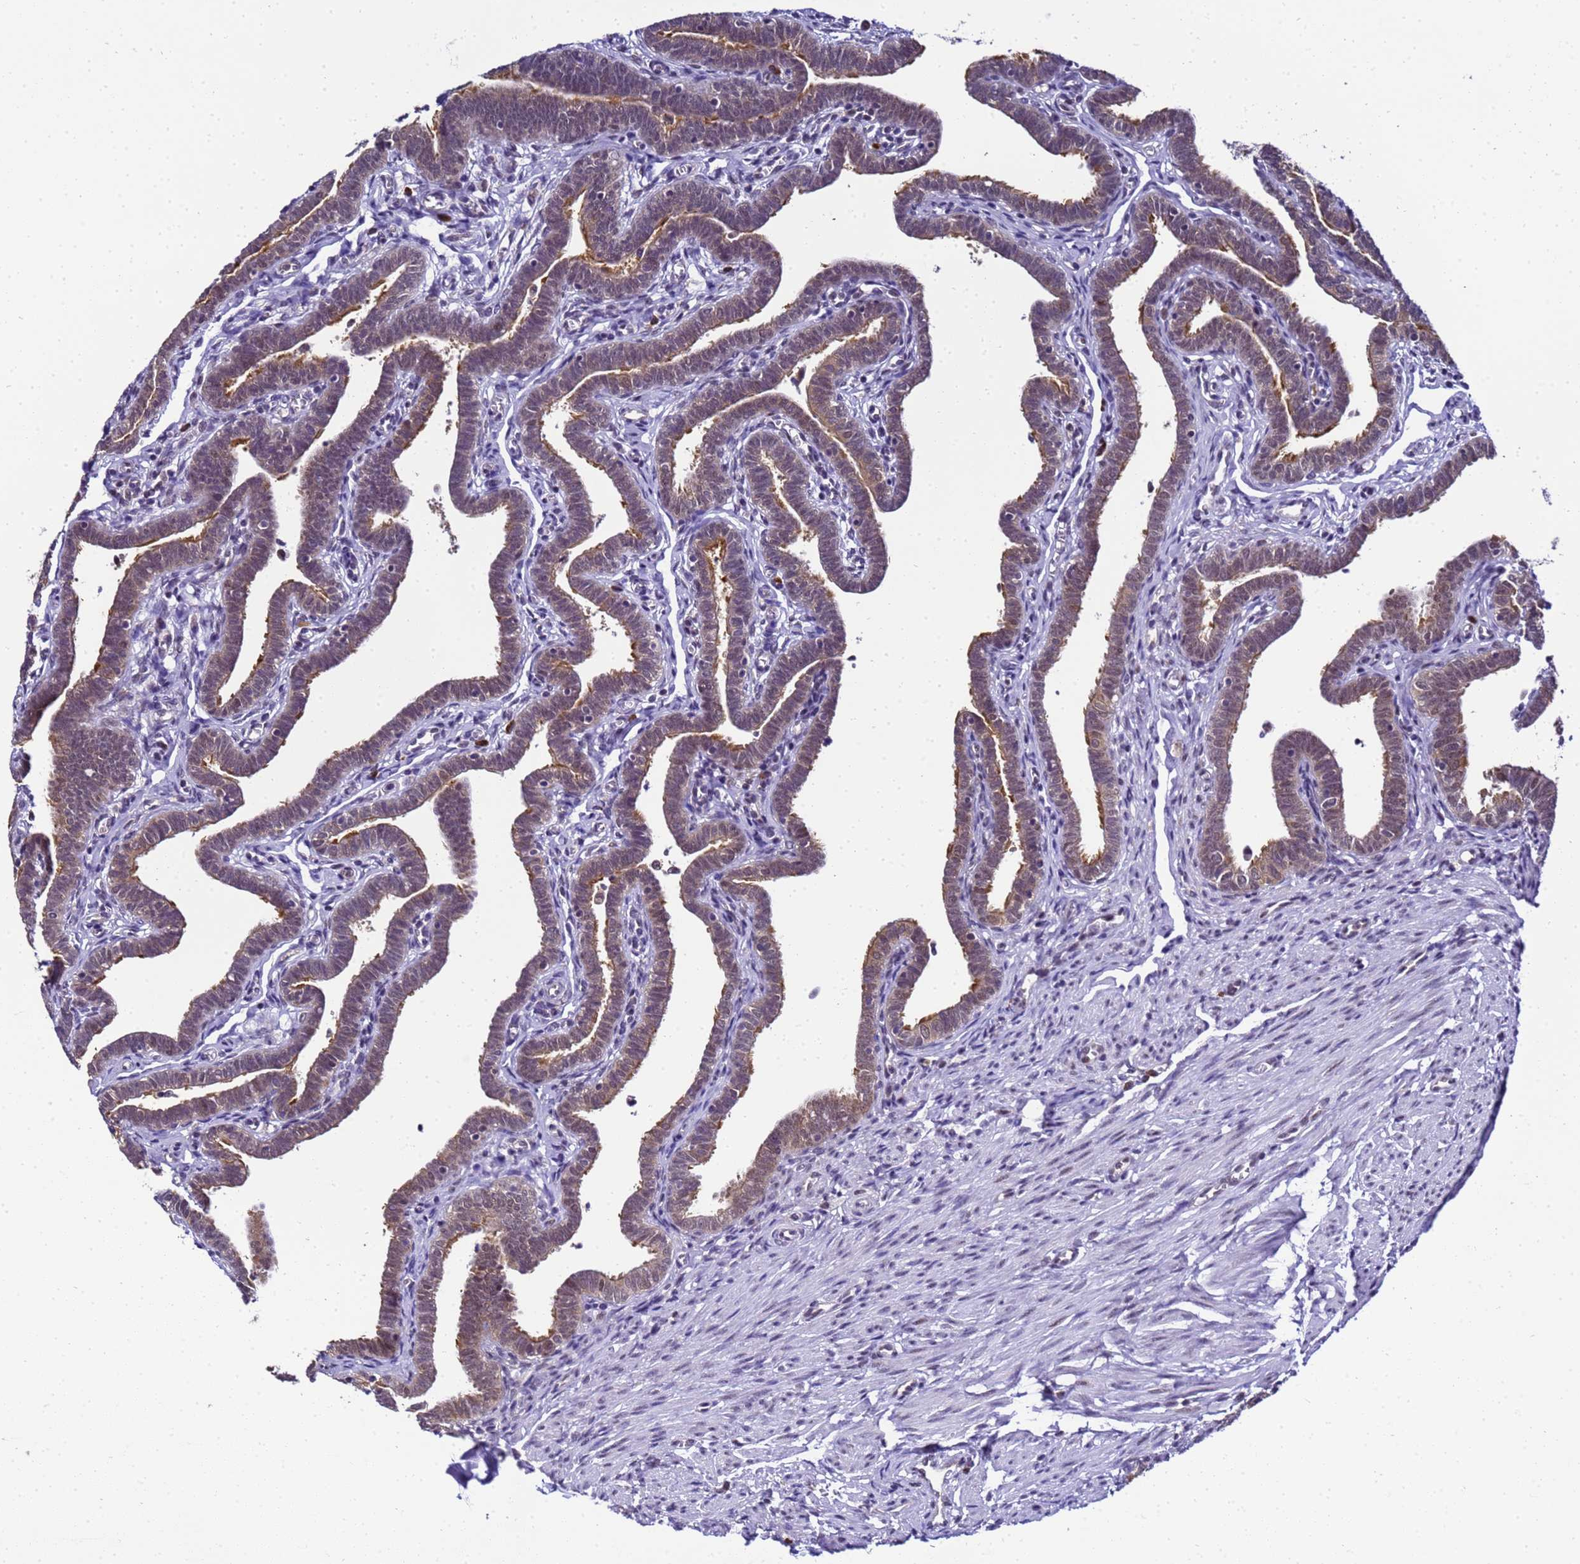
{"staining": {"intensity": "moderate", "quantity": ">75%", "location": "cytoplasmic/membranous,nuclear"}, "tissue": "fallopian tube", "cell_type": "Glandular cells", "image_type": "normal", "snomed": [{"axis": "morphology", "description": "Normal tissue, NOS"}, {"axis": "topography", "description": "Fallopian tube"}], "caption": "Glandular cells demonstrate medium levels of moderate cytoplasmic/membranous,nuclear expression in approximately >75% of cells in unremarkable fallopian tube.", "gene": "SMN1", "patient": {"sex": "female", "age": 36}}